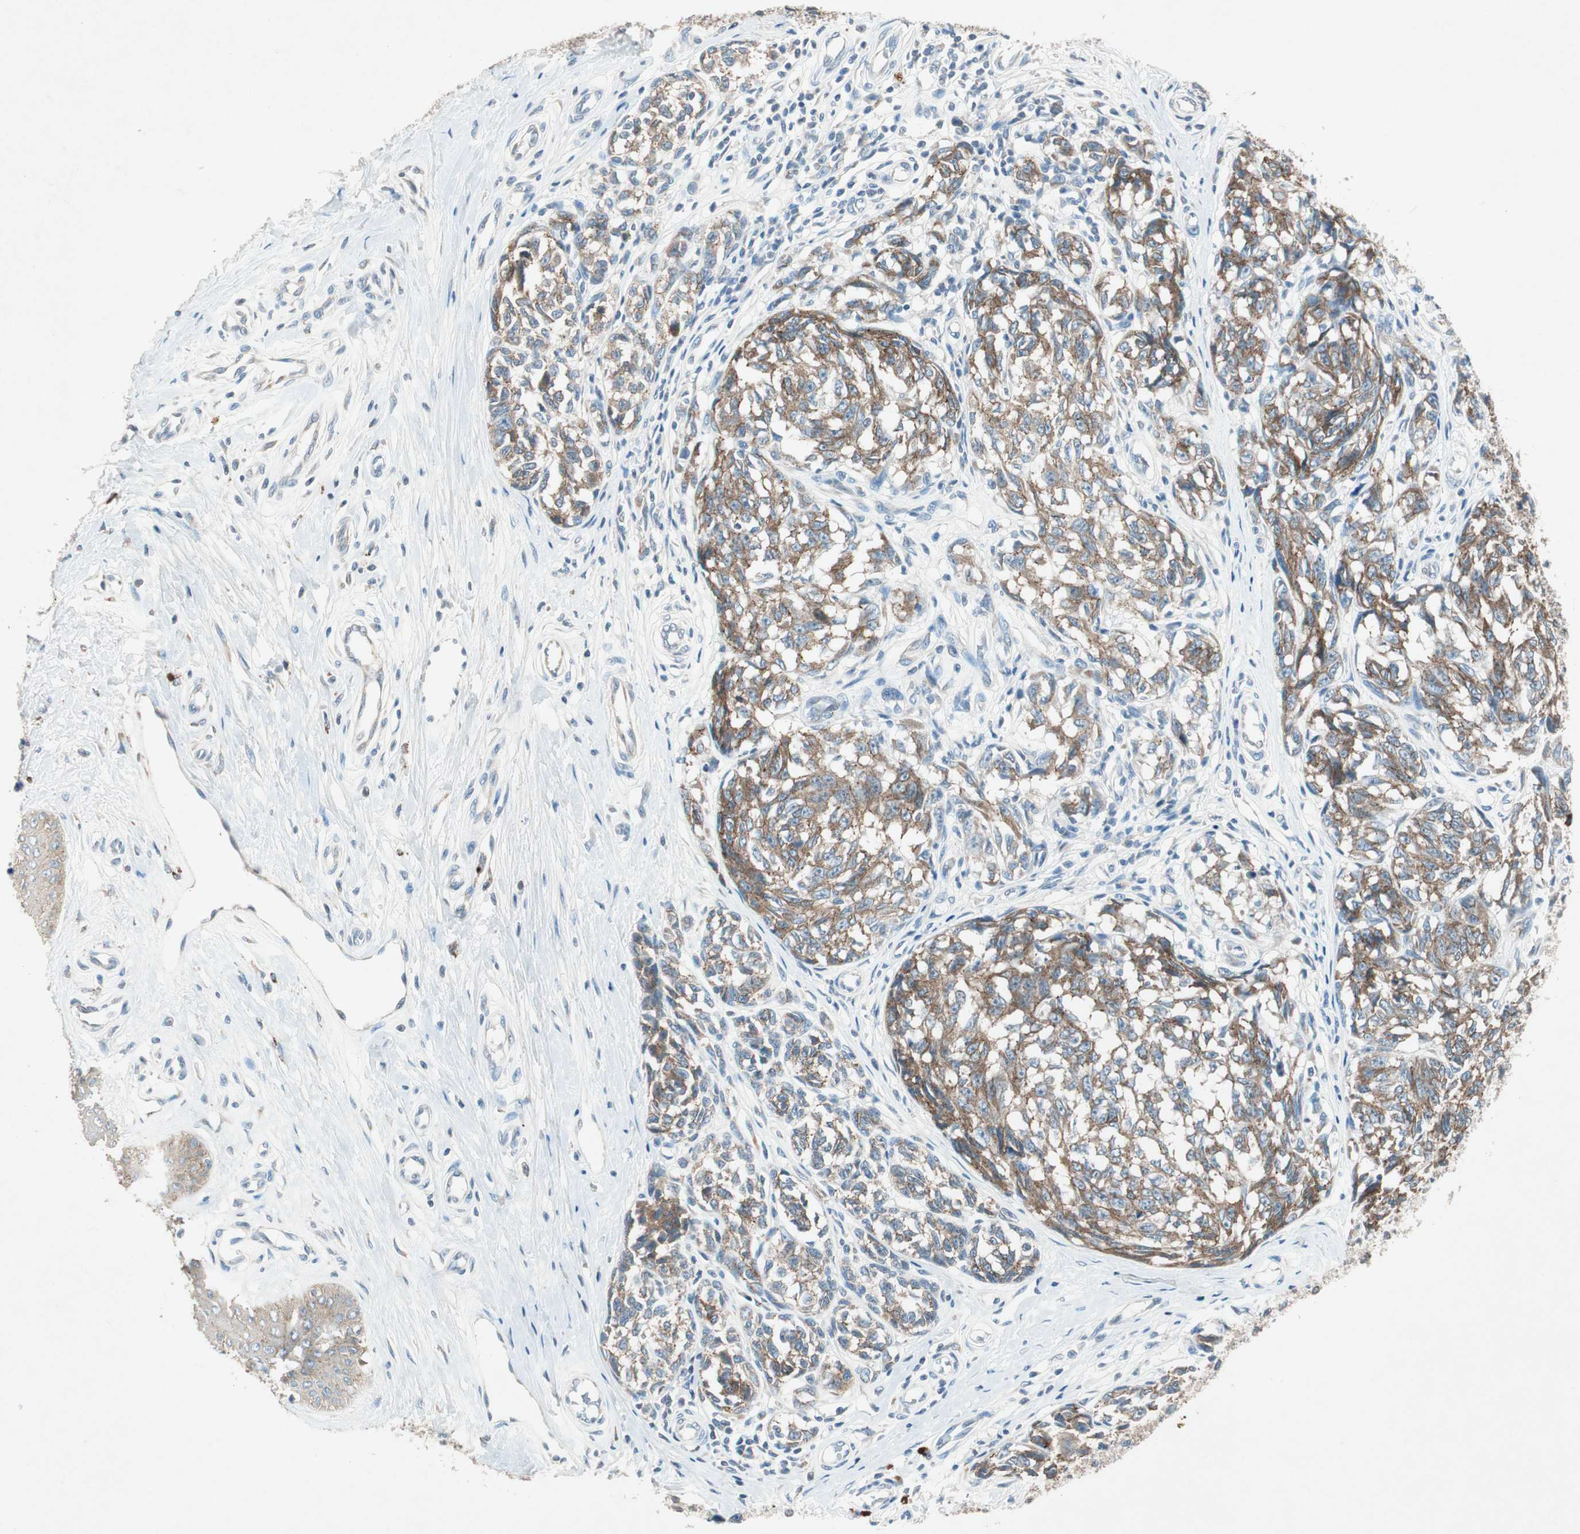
{"staining": {"intensity": "moderate", "quantity": ">75%", "location": "cytoplasmic/membranous"}, "tissue": "melanoma", "cell_type": "Tumor cells", "image_type": "cancer", "snomed": [{"axis": "morphology", "description": "Malignant melanoma, NOS"}, {"axis": "topography", "description": "Skin"}], "caption": "Immunohistochemical staining of malignant melanoma exhibits moderate cytoplasmic/membranous protein positivity in about >75% of tumor cells.", "gene": "NKAIN1", "patient": {"sex": "female", "age": 64}}